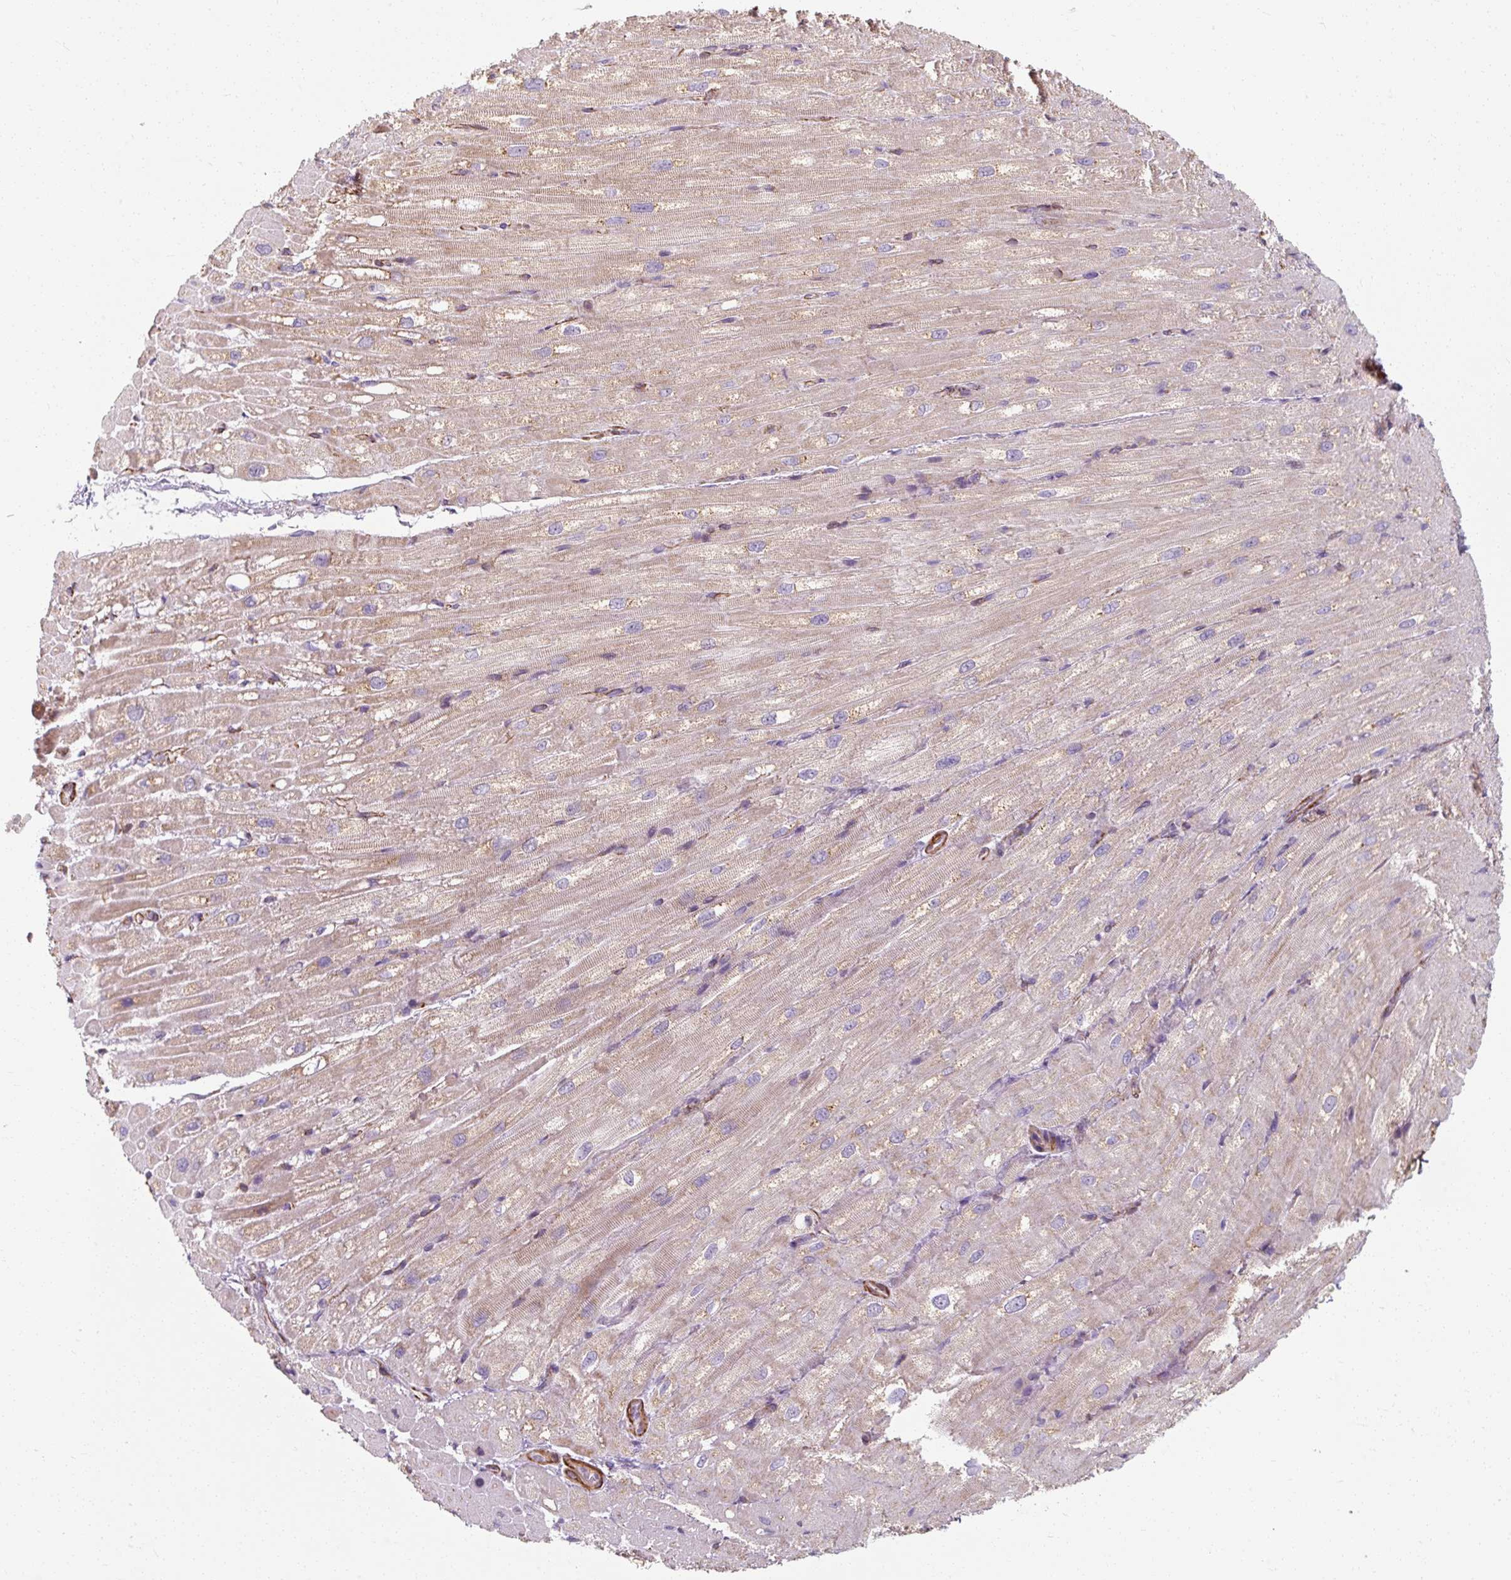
{"staining": {"intensity": "weak", "quantity": "25%-75%", "location": "cytoplasmic/membranous"}, "tissue": "heart muscle", "cell_type": "Cardiomyocytes", "image_type": "normal", "snomed": [{"axis": "morphology", "description": "Normal tissue, NOS"}, {"axis": "topography", "description": "Heart"}], "caption": "This is a histology image of immunohistochemistry staining of normal heart muscle, which shows weak positivity in the cytoplasmic/membranous of cardiomyocytes.", "gene": "MRPS5", "patient": {"sex": "male", "age": 62}}